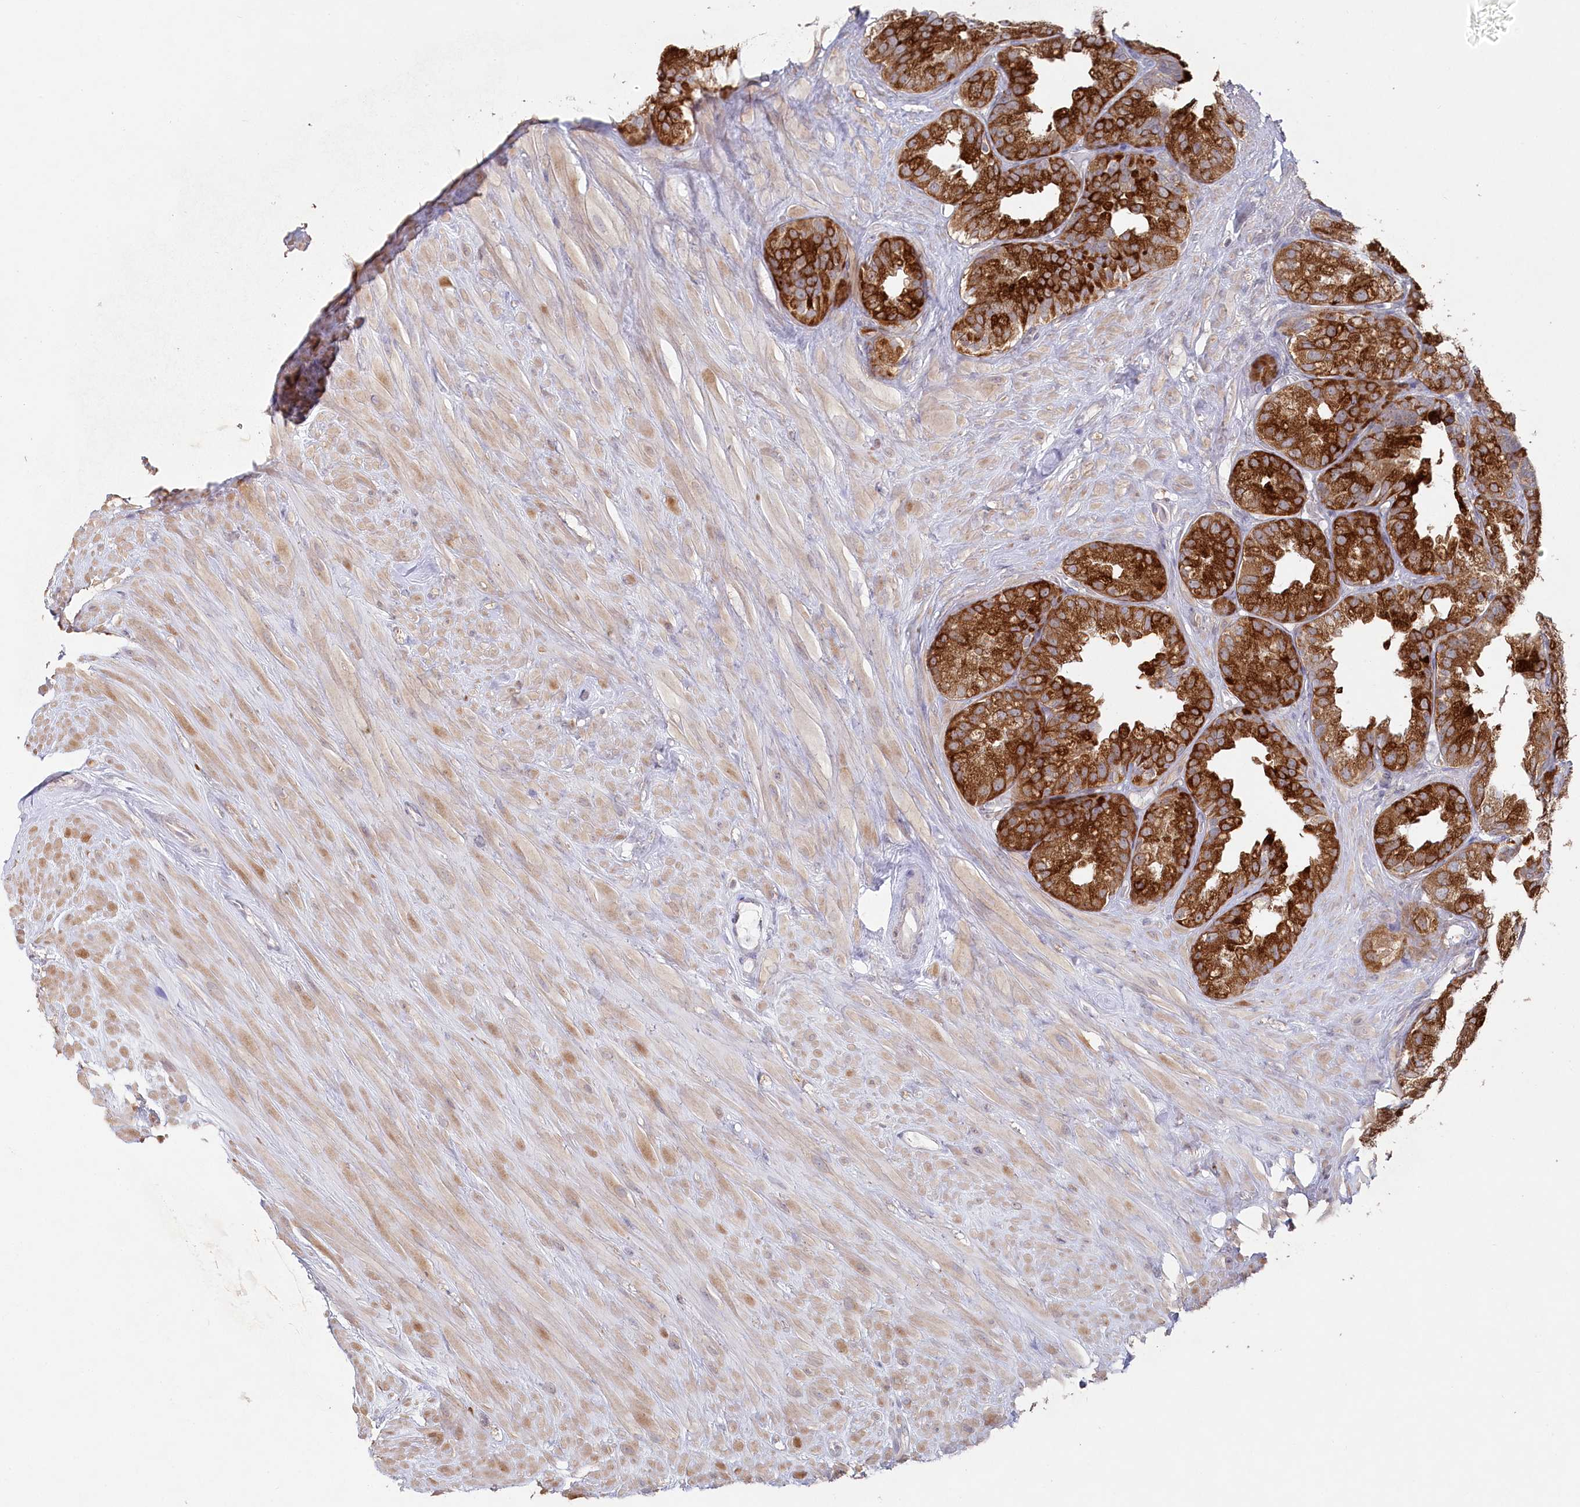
{"staining": {"intensity": "strong", "quantity": ">75%", "location": "cytoplasmic/membranous"}, "tissue": "seminal vesicle", "cell_type": "Glandular cells", "image_type": "normal", "snomed": [{"axis": "morphology", "description": "Normal tissue, NOS"}, {"axis": "topography", "description": "Seminal veicle"}], "caption": "IHC of normal seminal vesicle shows high levels of strong cytoplasmic/membranous positivity in about >75% of glandular cells.", "gene": "AAMDC", "patient": {"sex": "male", "age": 80}}